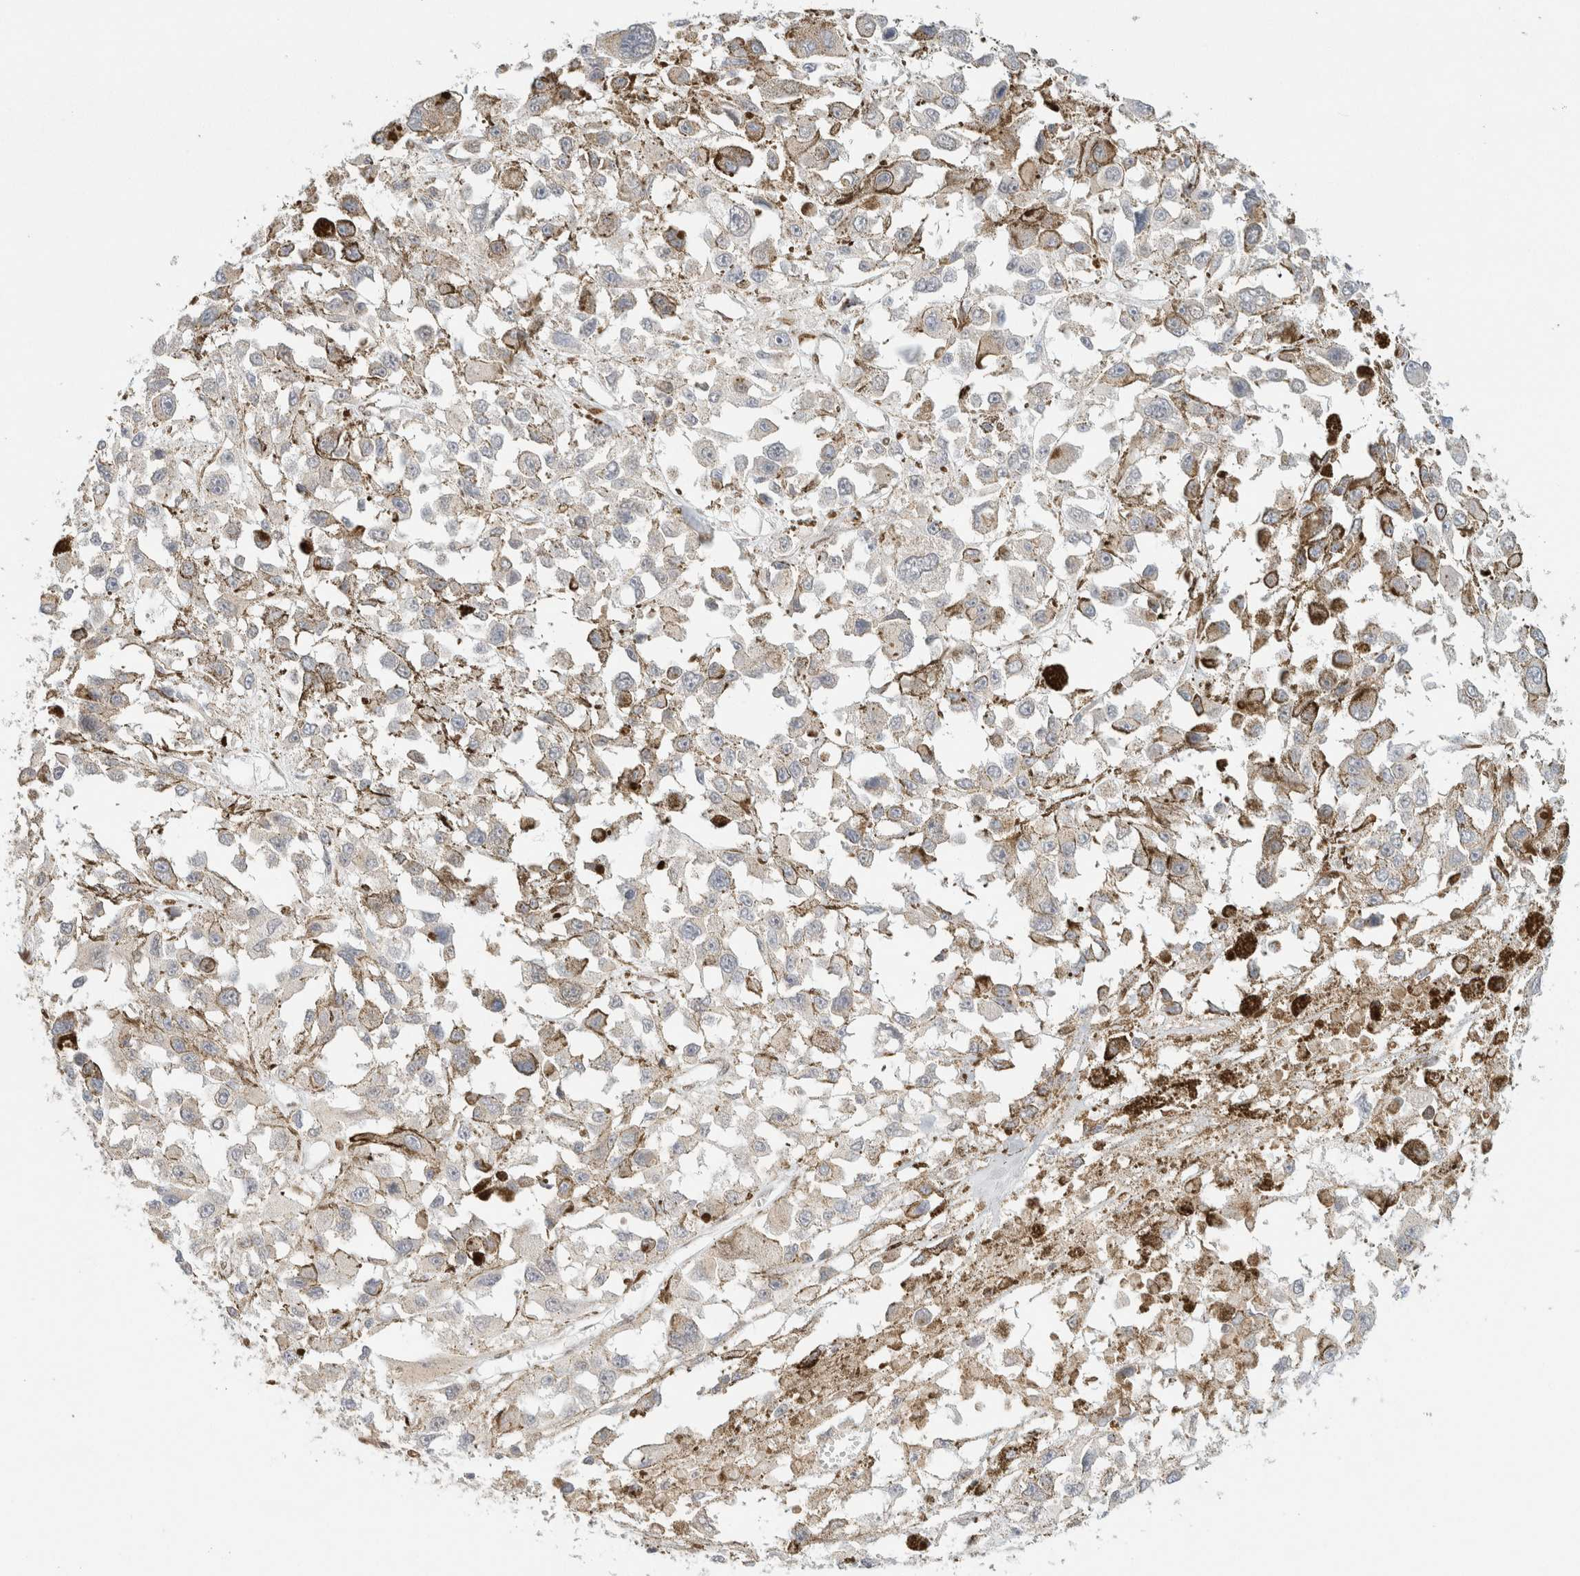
{"staining": {"intensity": "negative", "quantity": "none", "location": "none"}, "tissue": "melanoma", "cell_type": "Tumor cells", "image_type": "cancer", "snomed": [{"axis": "morphology", "description": "Malignant melanoma, Metastatic site"}, {"axis": "topography", "description": "Lymph node"}], "caption": "IHC histopathology image of neoplastic tissue: melanoma stained with DAB (3,3'-diaminobenzidine) shows no significant protein positivity in tumor cells.", "gene": "DDB2", "patient": {"sex": "male", "age": 59}}